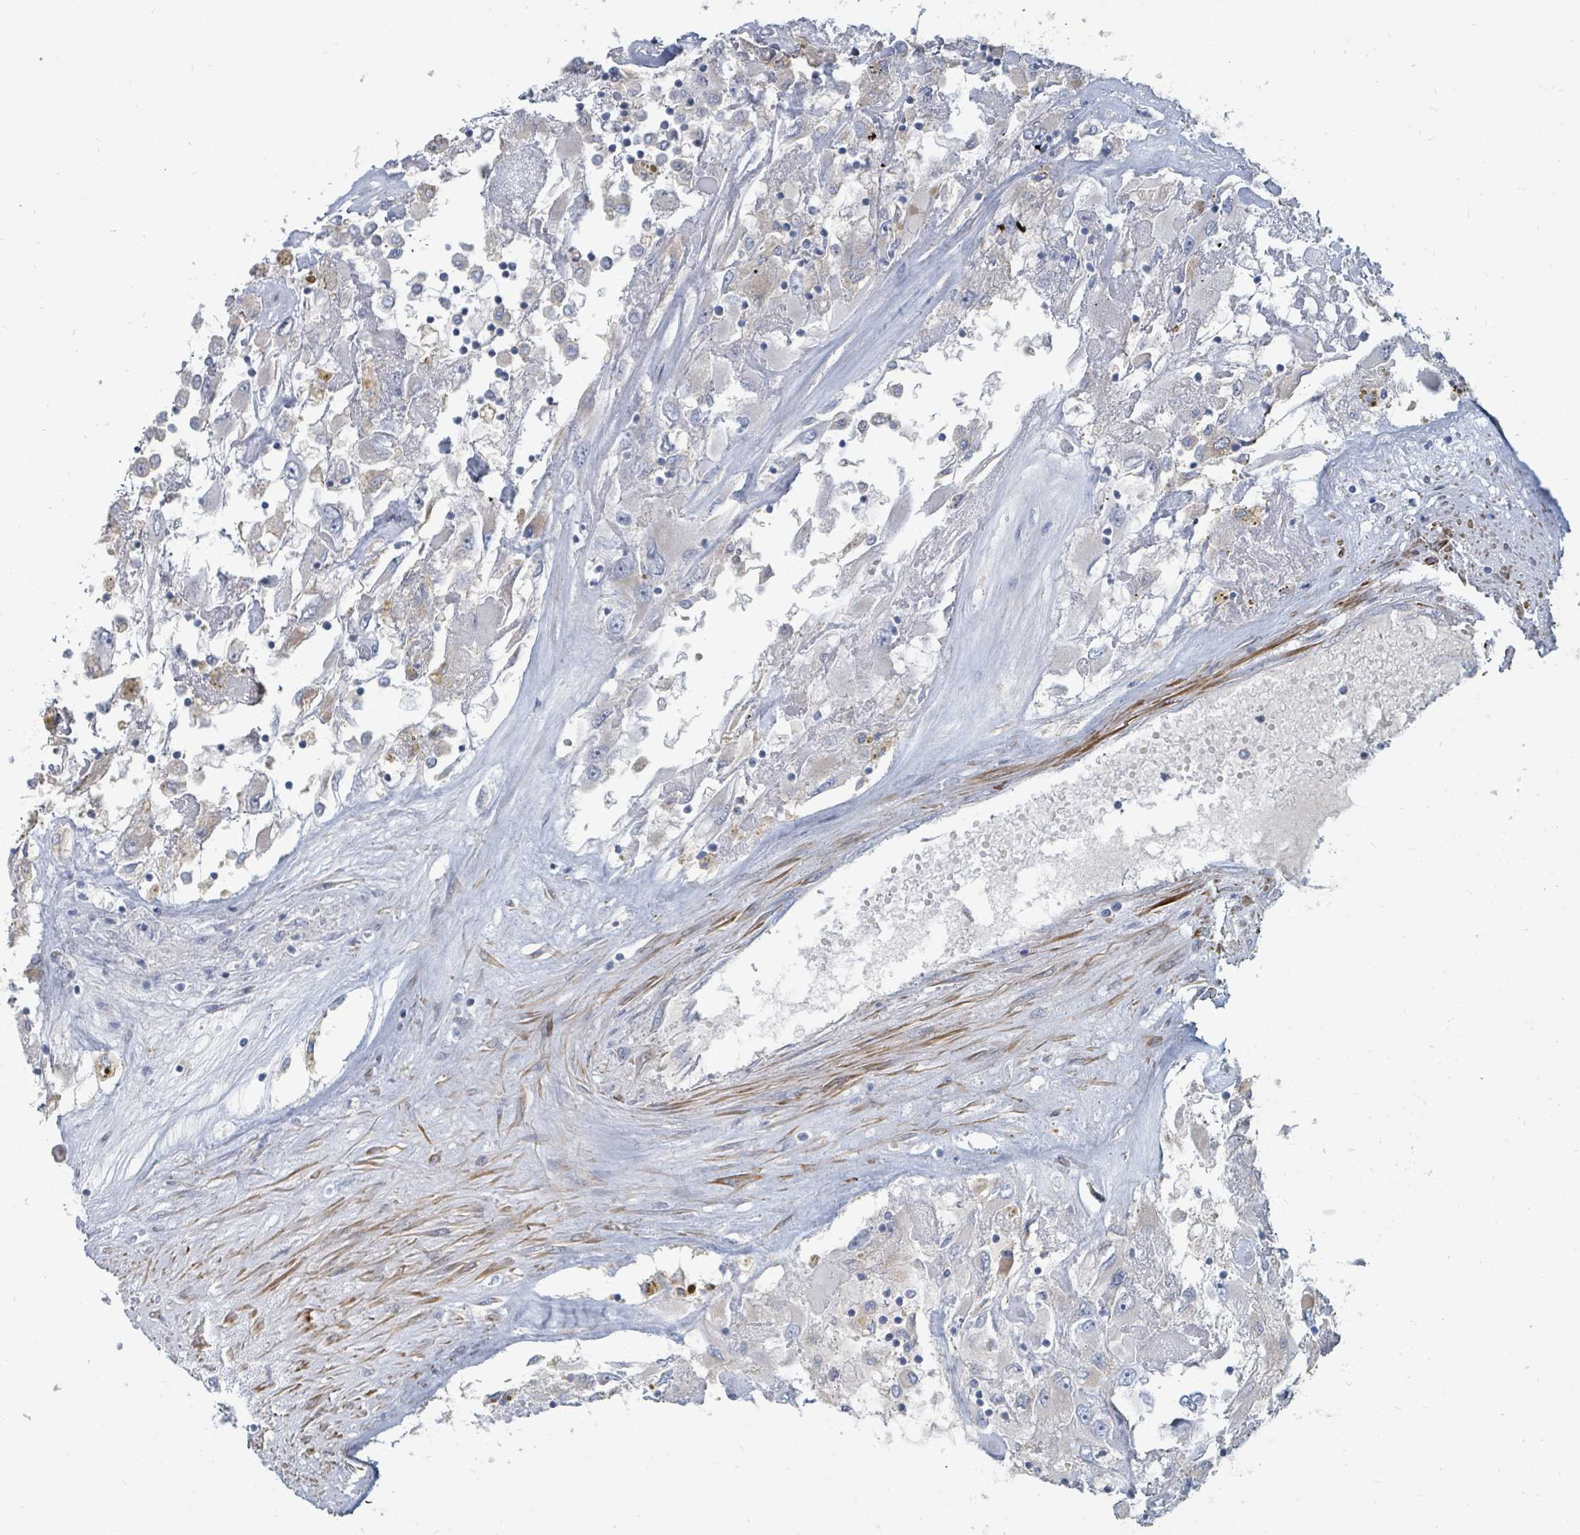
{"staining": {"intensity": "negative", "quantity": "none", "location": "none"}, "tissue": "renal cancer", "cell_type": "Tumor cells", "image_type": "cancer", "snomed": [{"axis": "morphology", "description": "Adenocarcinoma, NOS"}, {"axis": "topography", "description": "Kidney"}], "caption": "Immunohistochemistry (IHC) micrograph of renal adenocarcinoma stained for a protein (brown), which displays no expression in tumor cells. (DAB (3,3'-diaminobenzidine) immunohistochemistry (IHC) visualized using brightfield microscopy, high magnification).", "gene": "ARGFX", "patient": {"sex": "female", "age": 52}}